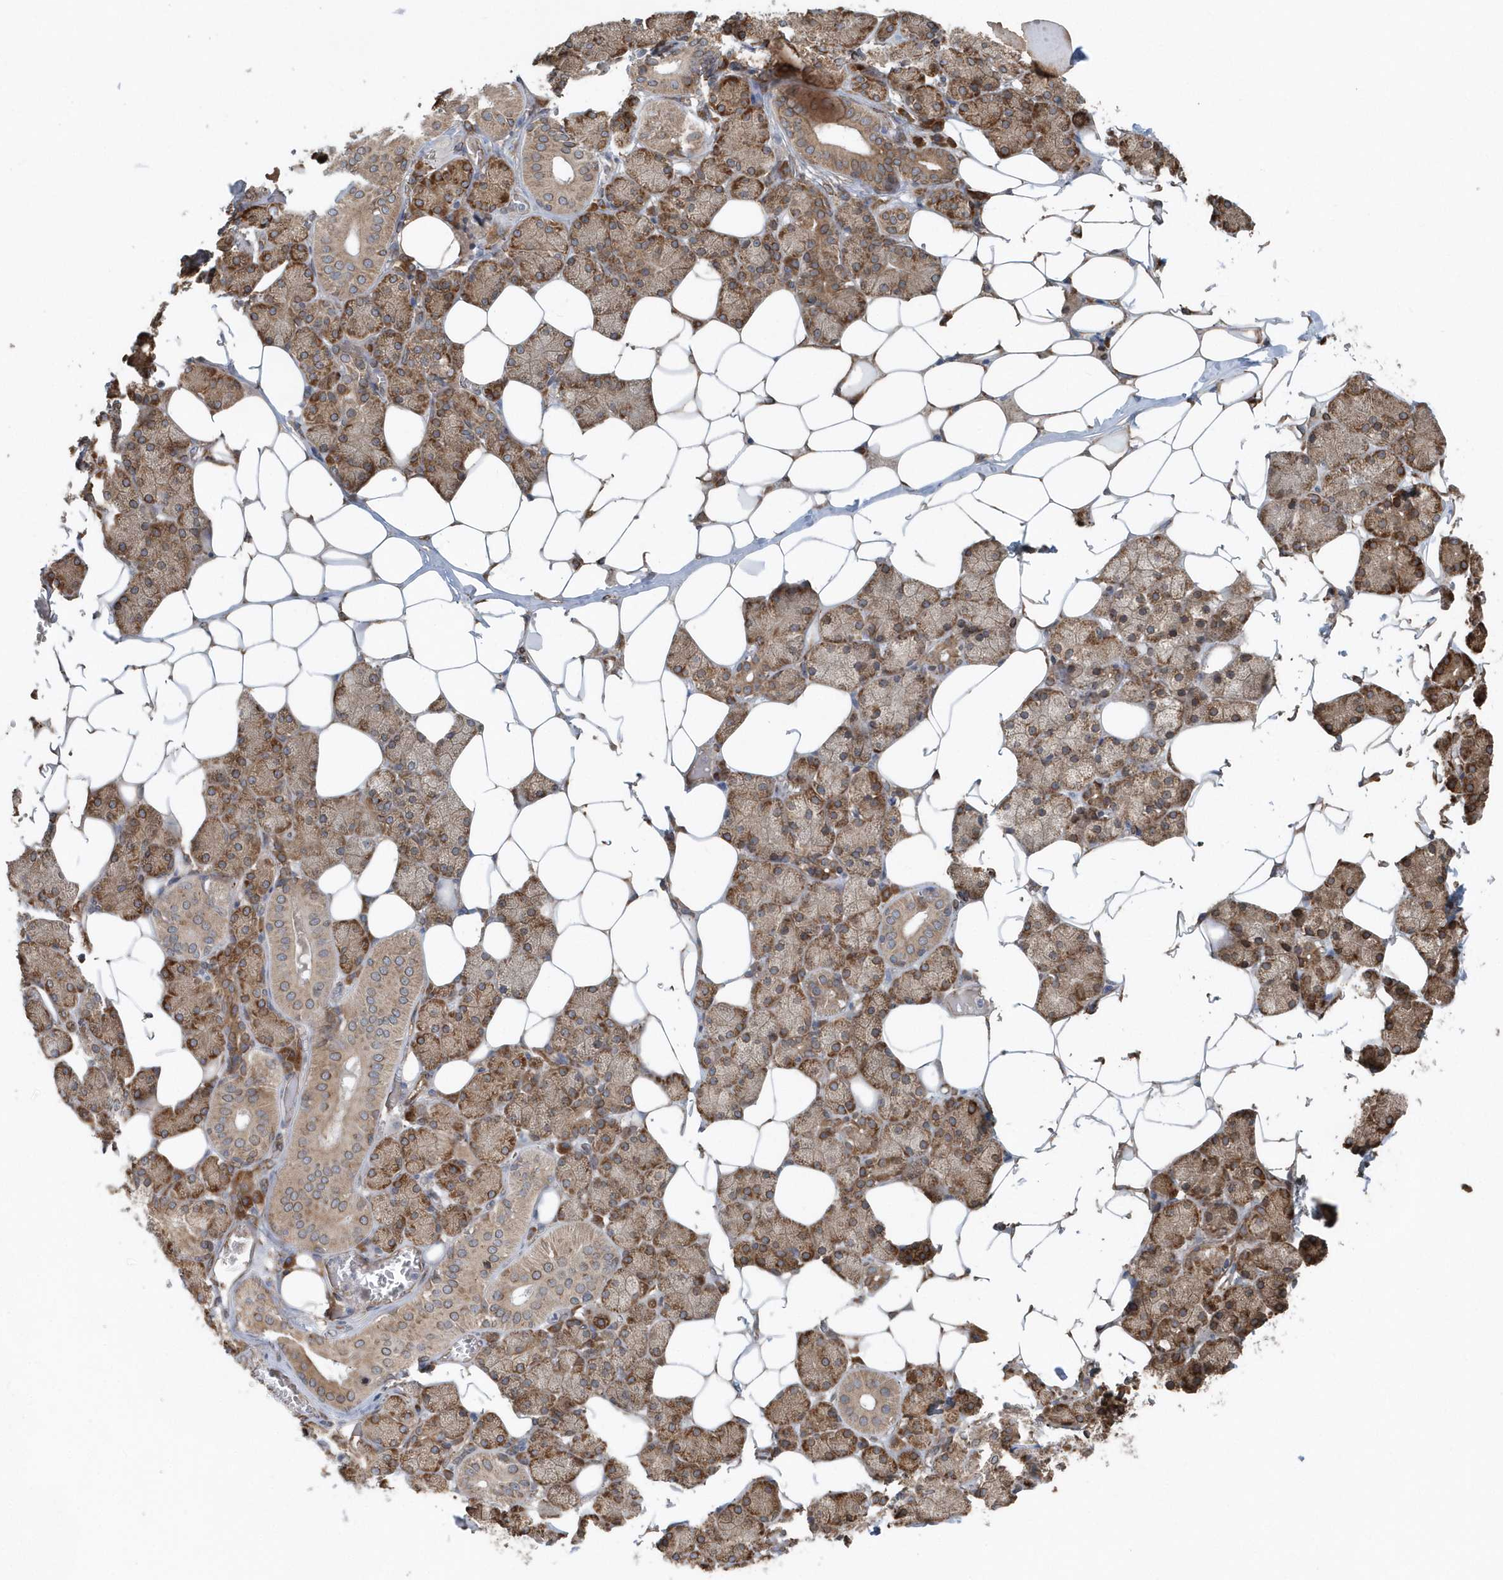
{"staining": {"intensity": "moderate", "quantity": "25%-75%", "location": "cytoplasmic/membranous"}, "tissue": "salivary gland", "cell_type": "Glandular cells", "image_type": "normal", "snomed": [{"axis": "morphology", "description": "Normal tissue, NOS"}, {"axis": "topography", "description": "Salivary gland"}], "caption": "A brown stain highlights moderate cytoplasmic/membranous positivity of a protein in glandular cells of benign human salivary gland. Nuclei are stained in blue.", "gene": "MCC", "patient": {"sex": "female", "age": 33}}